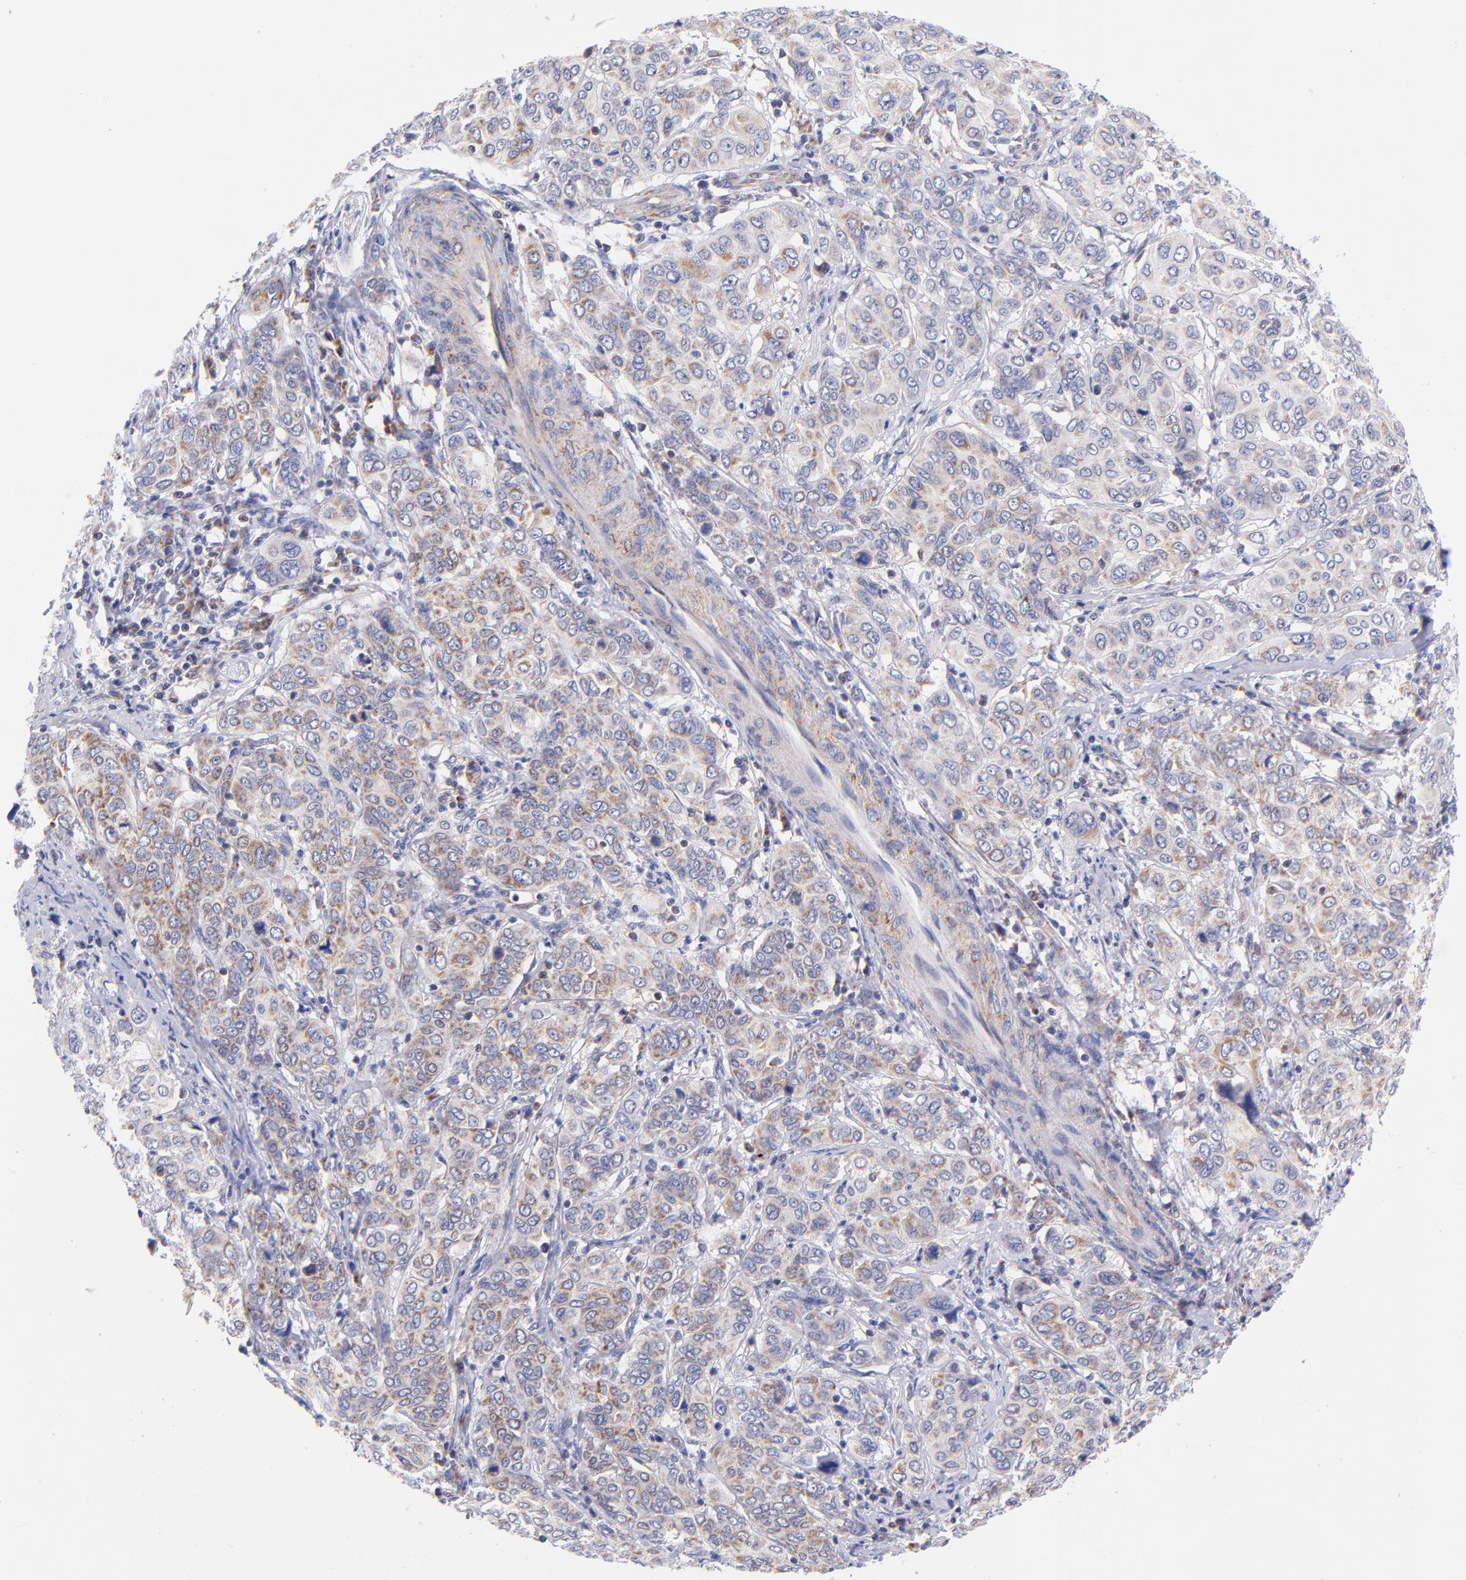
{"staining": {"intensity": "weak", "quantity": "25%-75%", "location": "cytoplasmic/membranous"}, "tissue": "cervical cancer", "cell_type": "Tumor cells", "image_type": "cancer", "snomed": [{"axis": "morphology", "description": "Squamous cell carcinoma, NOS"}, {"axis": "topography", "description": "Cervix"}], "caption": "IHC staining of cervical squamous cell carcinoma, which exhibits low levels of weak cytoplasmic/membranous positivity in approximately 25%-75% of tumor cells indicating weak cytoplasmic/membranous protein expression. The staining was performed using DAB (brown) for protein detection and nuclei were counterstained in hematoxylin (blue).", "gene": "NDUFB7", "patient": {"sex": "female", "age": 38}}